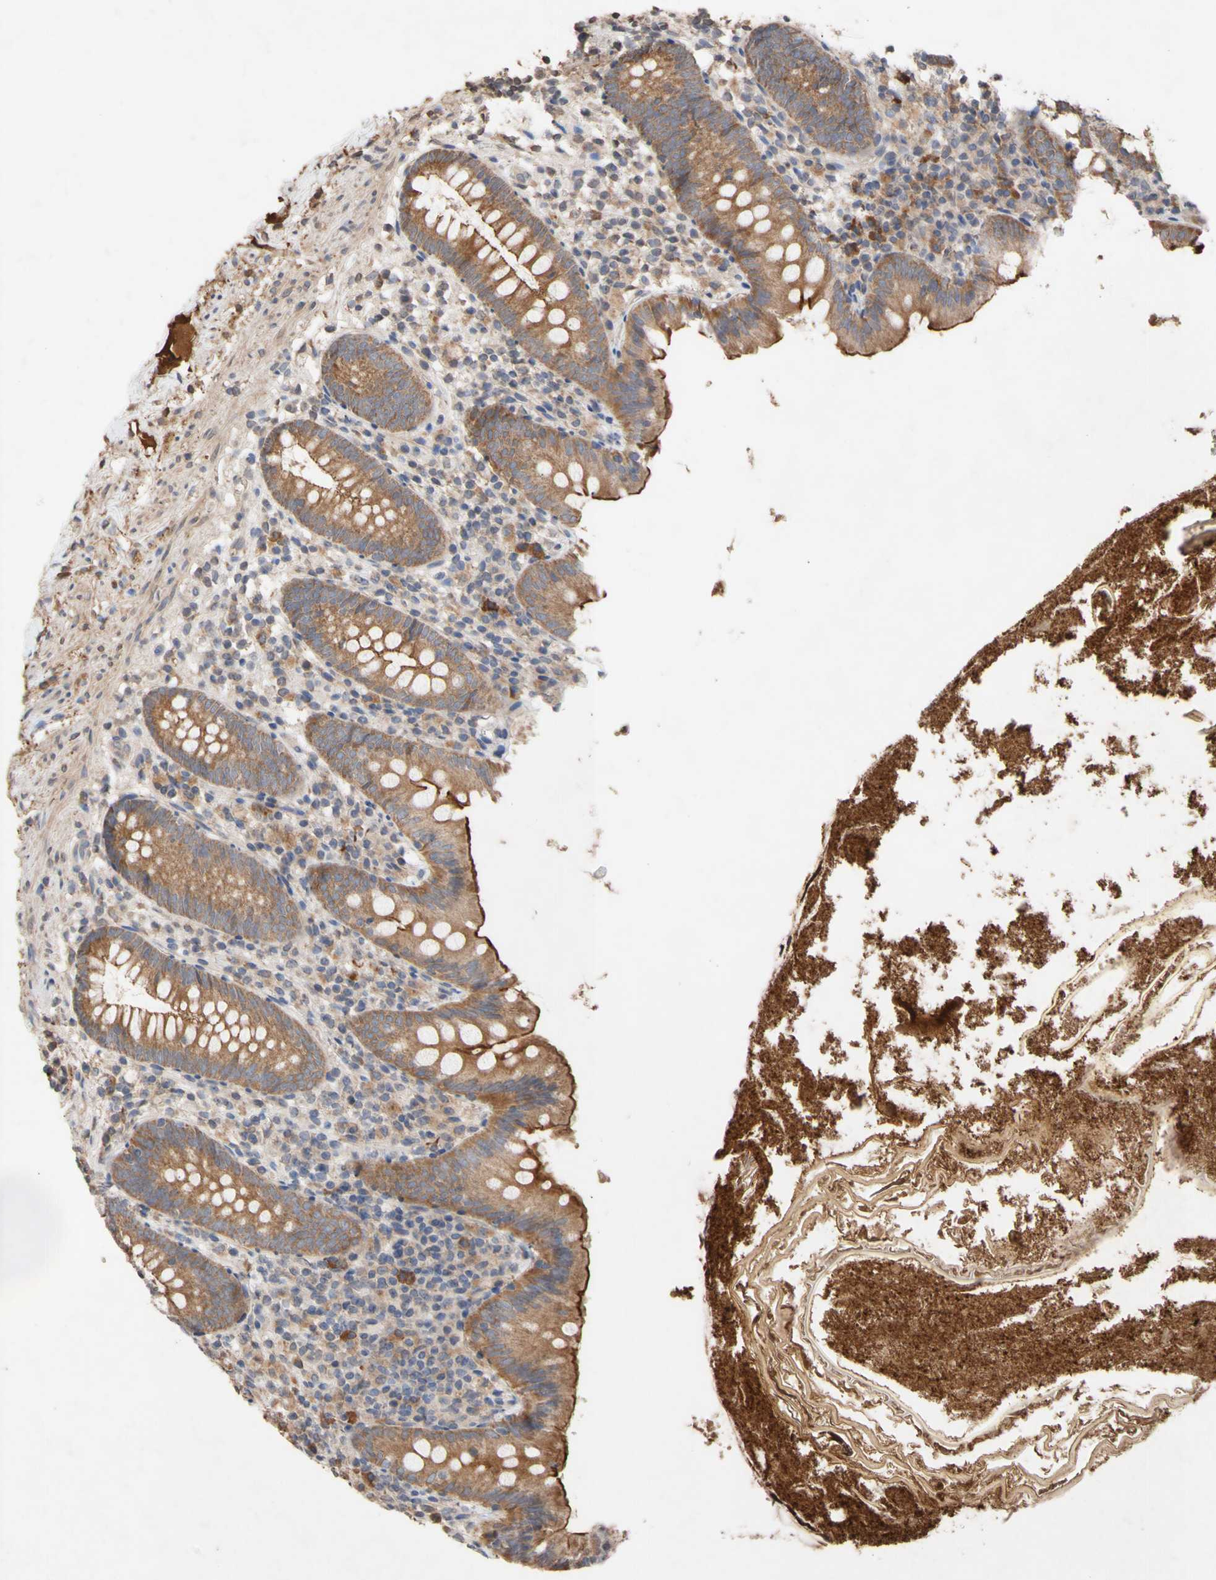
{"staining": {"intensity": "moderate", "quantity": ">75%", "location": "cytoplasmic/membranous"}, "tissue": "appendix", "cell_type": "Glandular cells", "image_type": "normal", "snomed": [{"axis": "morphology", "description": "Normal tissue, NOS"}, {"axis": "topography", "description": "Appendix"}], "caption": "Brown immunohistochemical staining in benign human appendix shows moderate cytoplasmic/membranous expression in approximately >75% of glandular cells. (DAB (3,3'-diaminobenzidine) IHC, brown staining for protein, blue staining for nuclei).", "gene": "NECTIN3", "patient": {"sex": "male", "age": 52}}